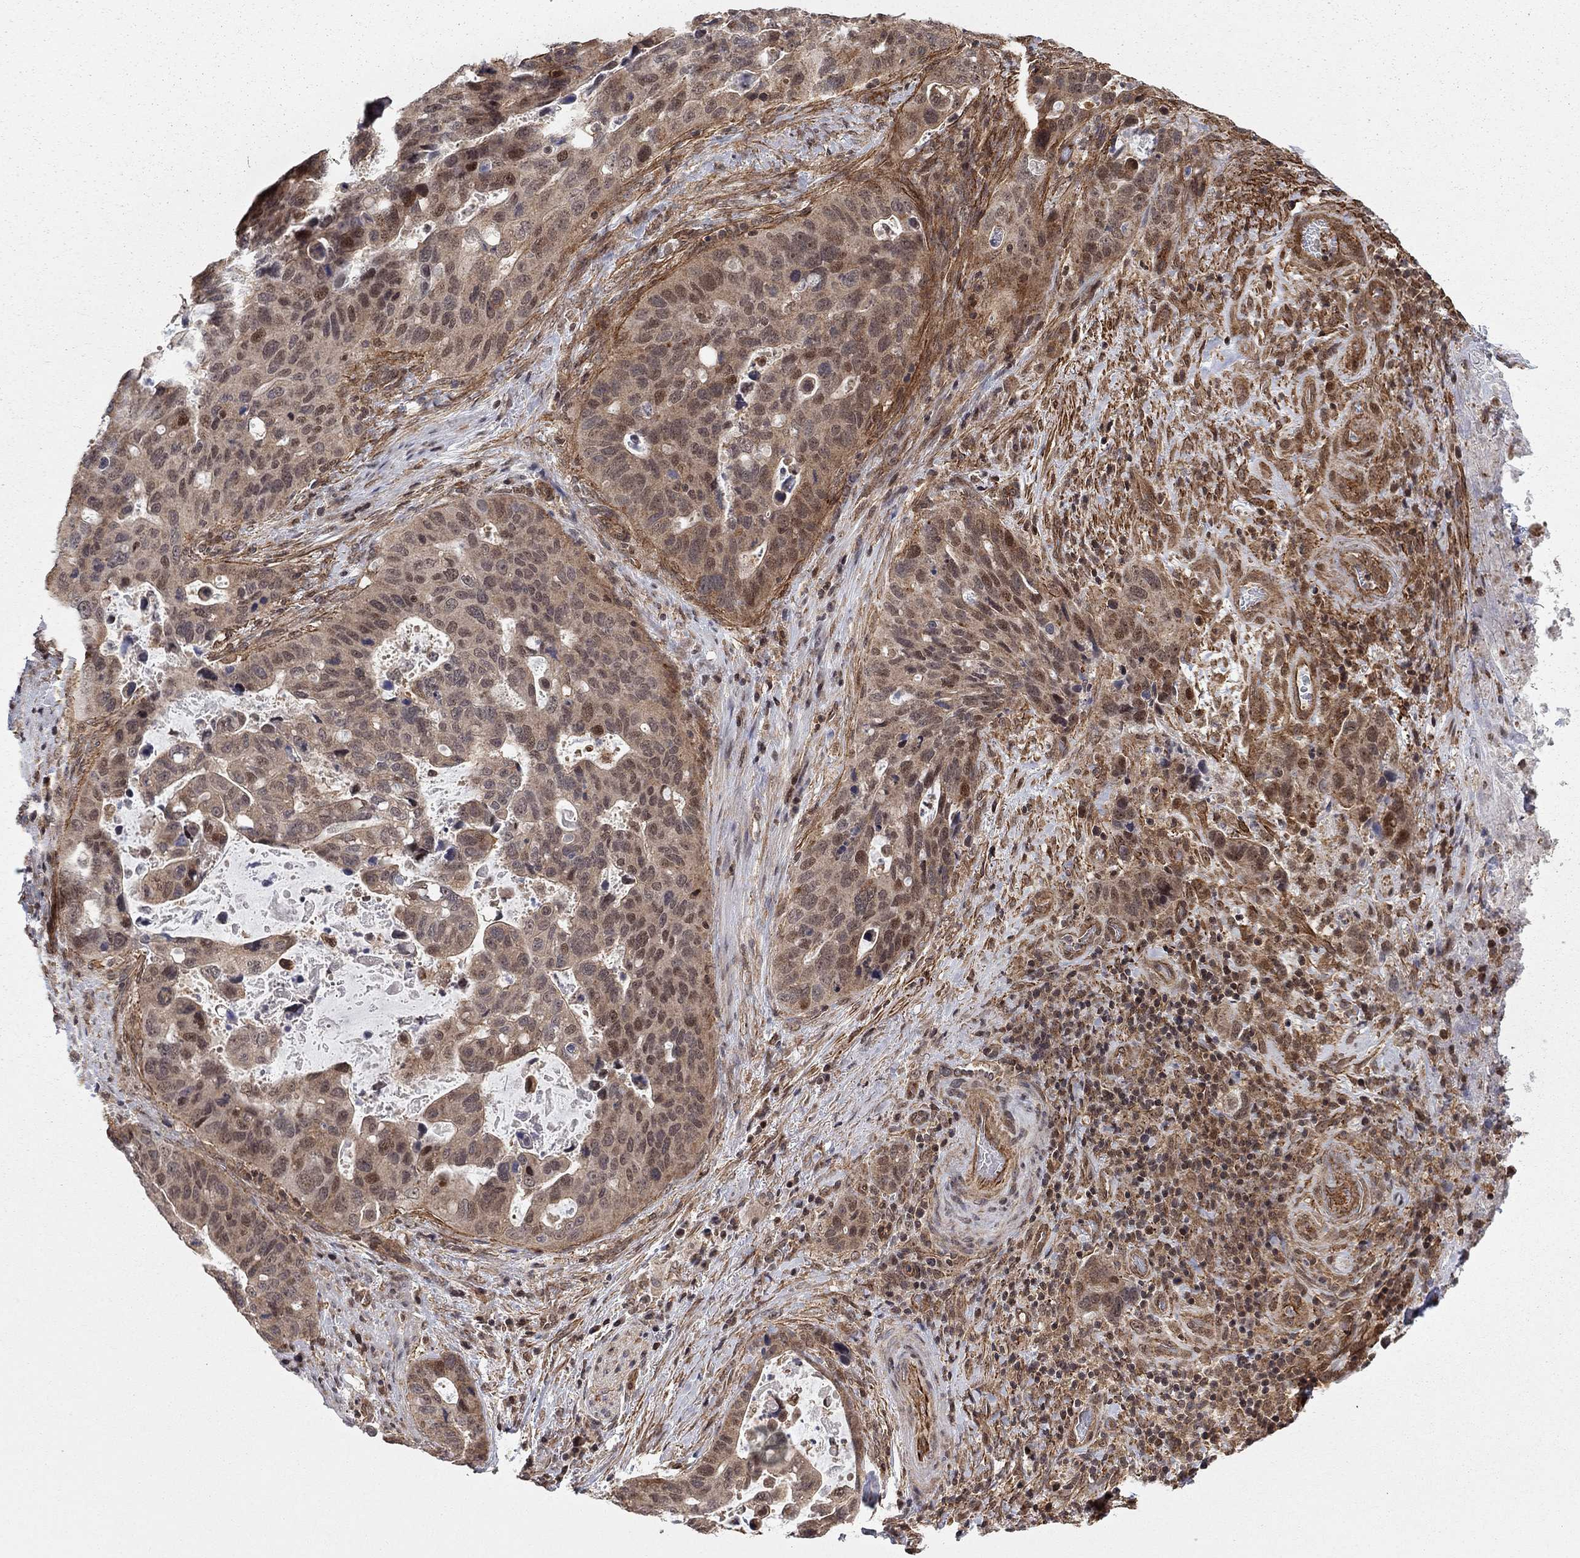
{"staining": {"intensity": "moderate", "quantity": "25%-75%", "location": "cytoplasmic/membranous,nuclear"}, "tissue": "stomach cancer", "cell_type": "Tumor cells", "image_type": "cancer", "snomed": [{"axis": "morphology", "description": "Adenocarcinoma, NOS"}, {"axis": "topography", "description": "Stomach"}], "caption": "Immunohistochemistry image of neoplastic tissue: stomach adenocarcinoma stained using immunohistochemistry exhibits medium levels of moderate protein expression localized specifically in the cytoplasmic/membranous and nuclear of tumor cells, appearing as a cytoplasmic/membranous and nuclear brown color.", "gene": "TDP1", "patient": {"sex": "male", "age": 54}}